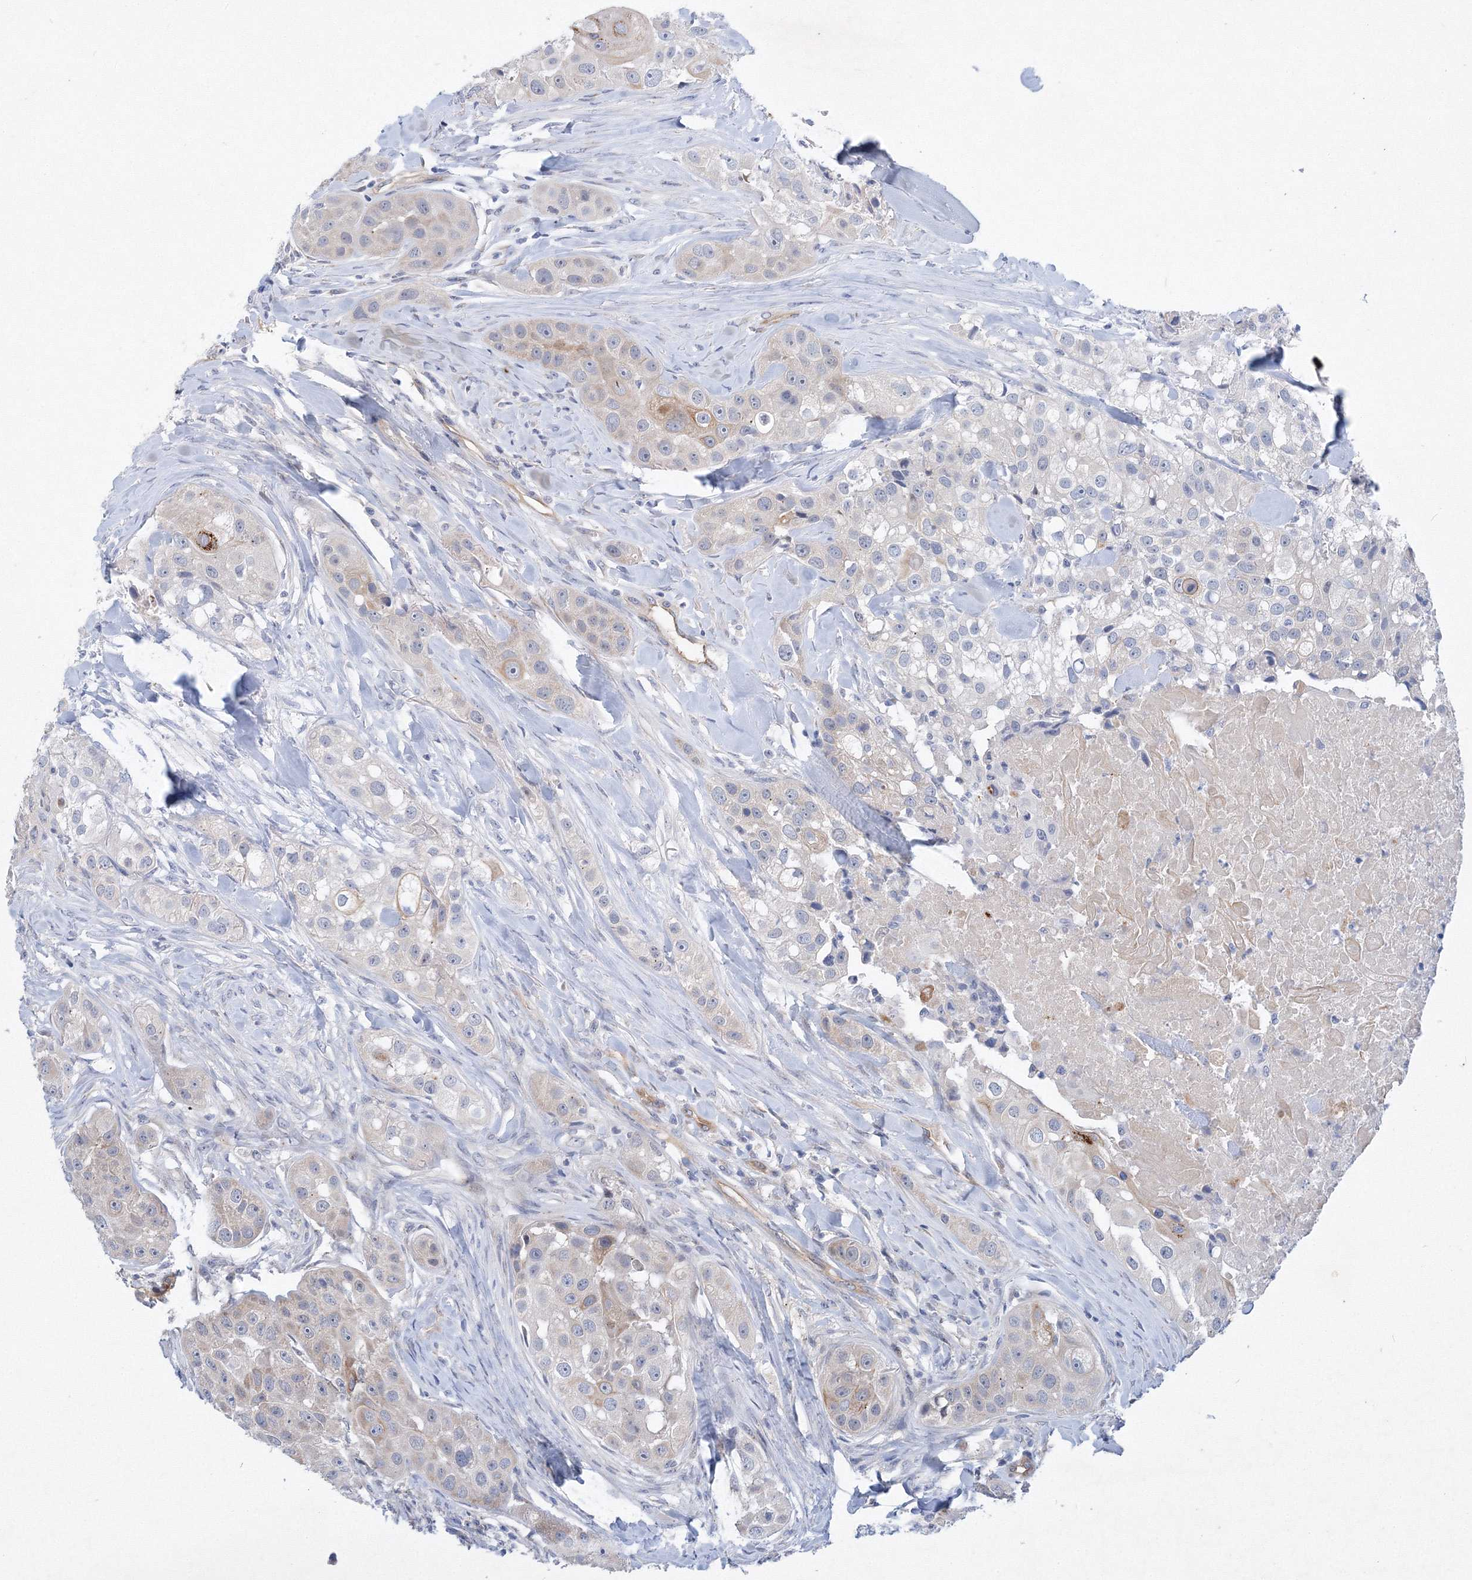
{"staining": {"intensity": "negative", "quantity": "none", "location": "none"}, "tissue": "head and neck cancer", "cell_type": "Tumor cells", "image_type": "cancer", "snomed": [{"axis": "morphology", "description": "Normal tissue, NOS"}, {"axis": "morphology", "description": "Squamous cell carcinoma, NOS"}, {"axis": "topography", "description": "Skeletal muscle"}, {"axis": "topography", "description": "Head-Neck"}], "caption": "IHC photomicrograph of human head and neck cancer stained for a protein (brown), which reveals no positivity in tumor cells. (DAB IHC, high magnification).", "gene": "TANC1", "patient": {"sex": "male", "age": 51}}